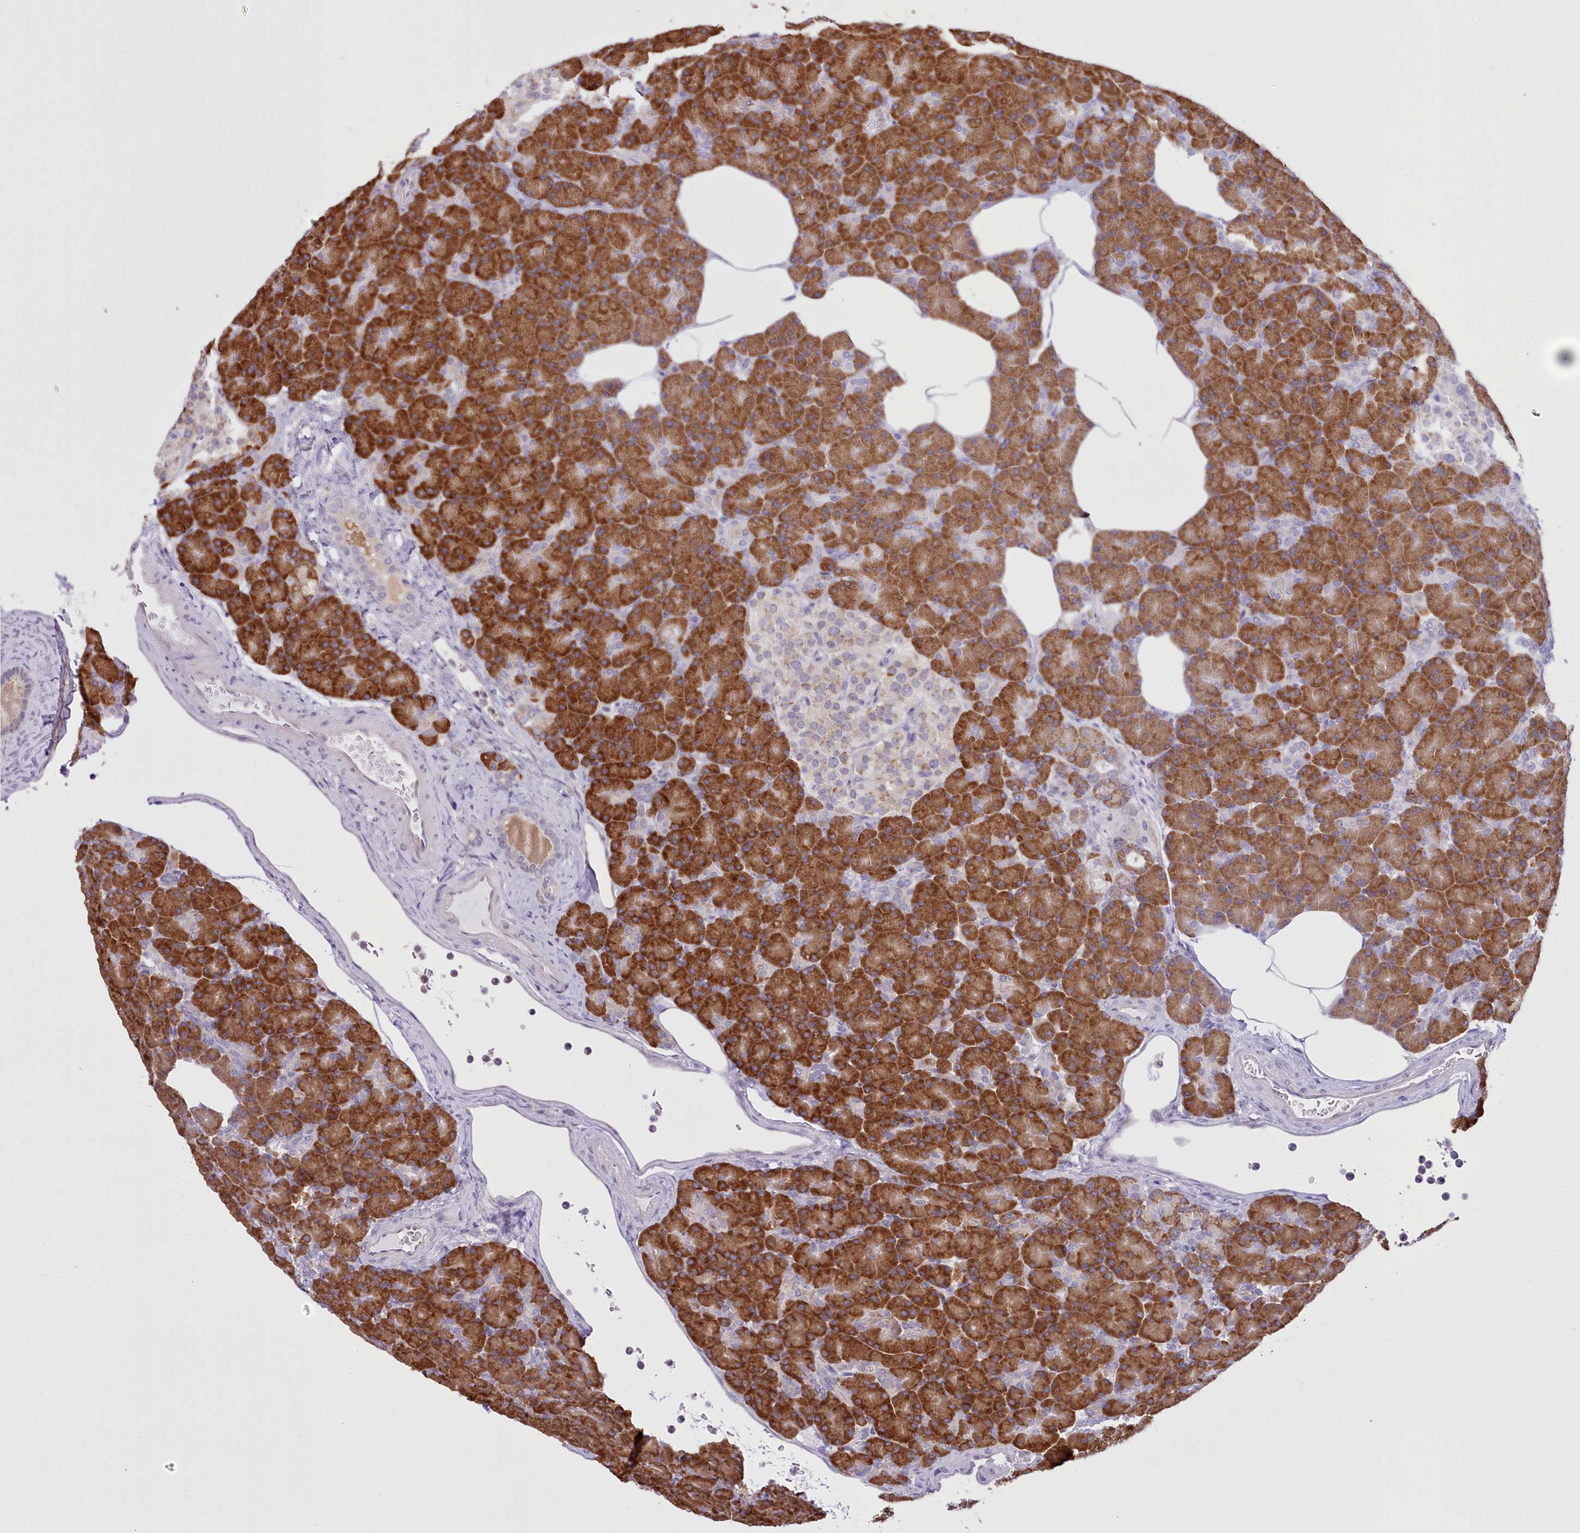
{"staining": {"intensity": "strong", "quantity": ">75%", "location": "cytoplasmic/membranous"}, "tissue": "pancreas", "cell_type": "Exocrine glandular cells", "image_type": "normal", "snomed": [{"axis": "morphology", "description": "Normal tissue, NOS"}, {"axis": "topography", "description": "Pancreas"}], "caption": "Strong cytoplasmic/membranous staining is identified in approximately >75% of exocrine glandular cells in benign pancreas. Nuclei are stained in blue.", "gene": "SEC61B", "patient": {"sex": "female", "age": 43}}